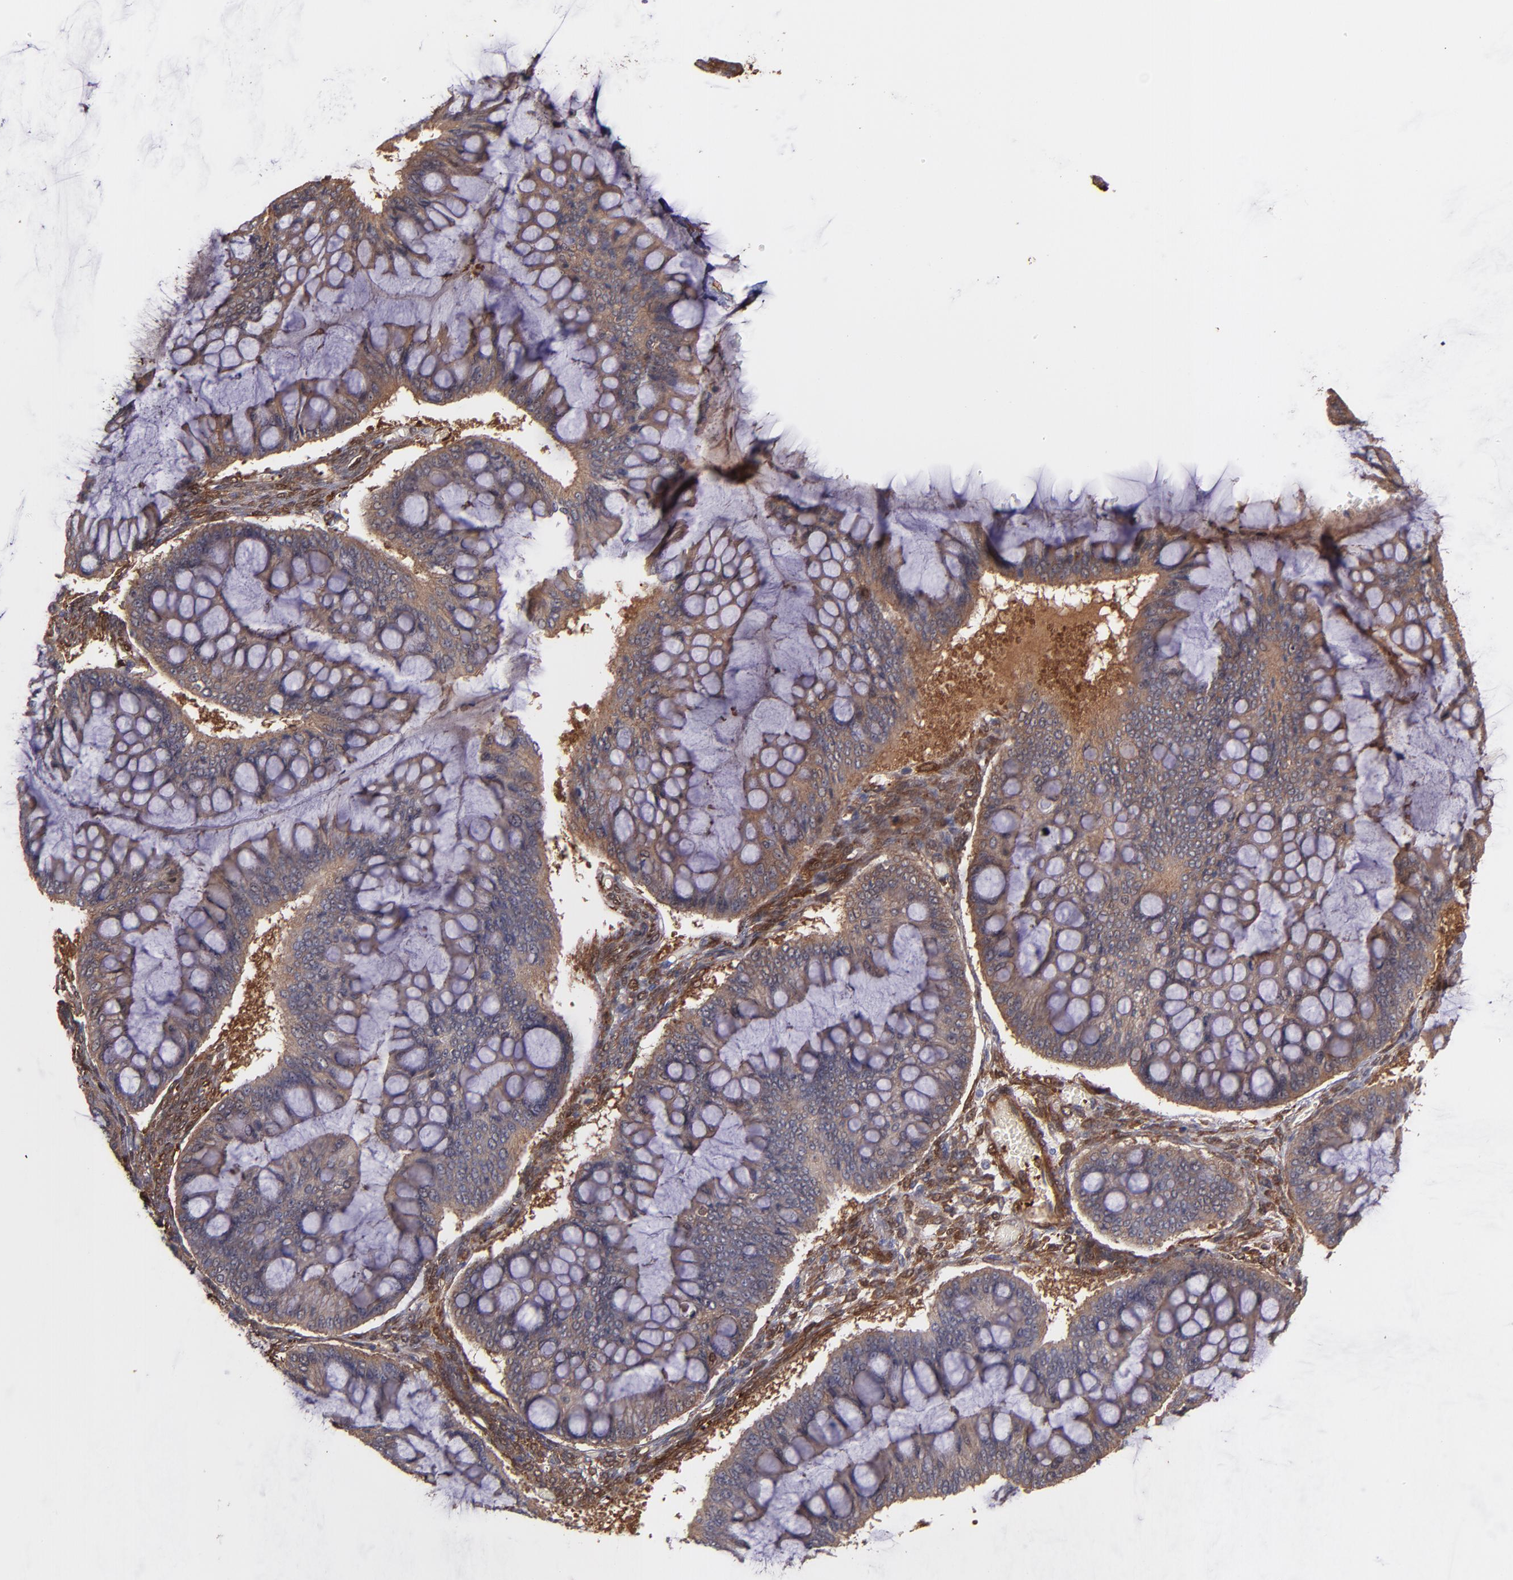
{"staining": {"intensity": "weak", "quantity": ">75%", "location": "cytoplasmic/membranous"}, "tissue": "ovarian cancer", "cell_type": "Tumor cells", "image_type": "cancer", "snomed": [{"axis": "morphology", "description": "Cystadenocarcinoma, mucinous, NOS"}, {"axis": "topography", "description": "Ovary"}], "caption": "Weak cytoplasmic/membranous positivity for a protein is identified in approximately >75% of tumor cells of ovarian cancer (mucinous cystadenocarcinoma) using immunohistochemistry (IHC).", "gene": "VCL", "patient": {"sex": "female", "age": 73}}